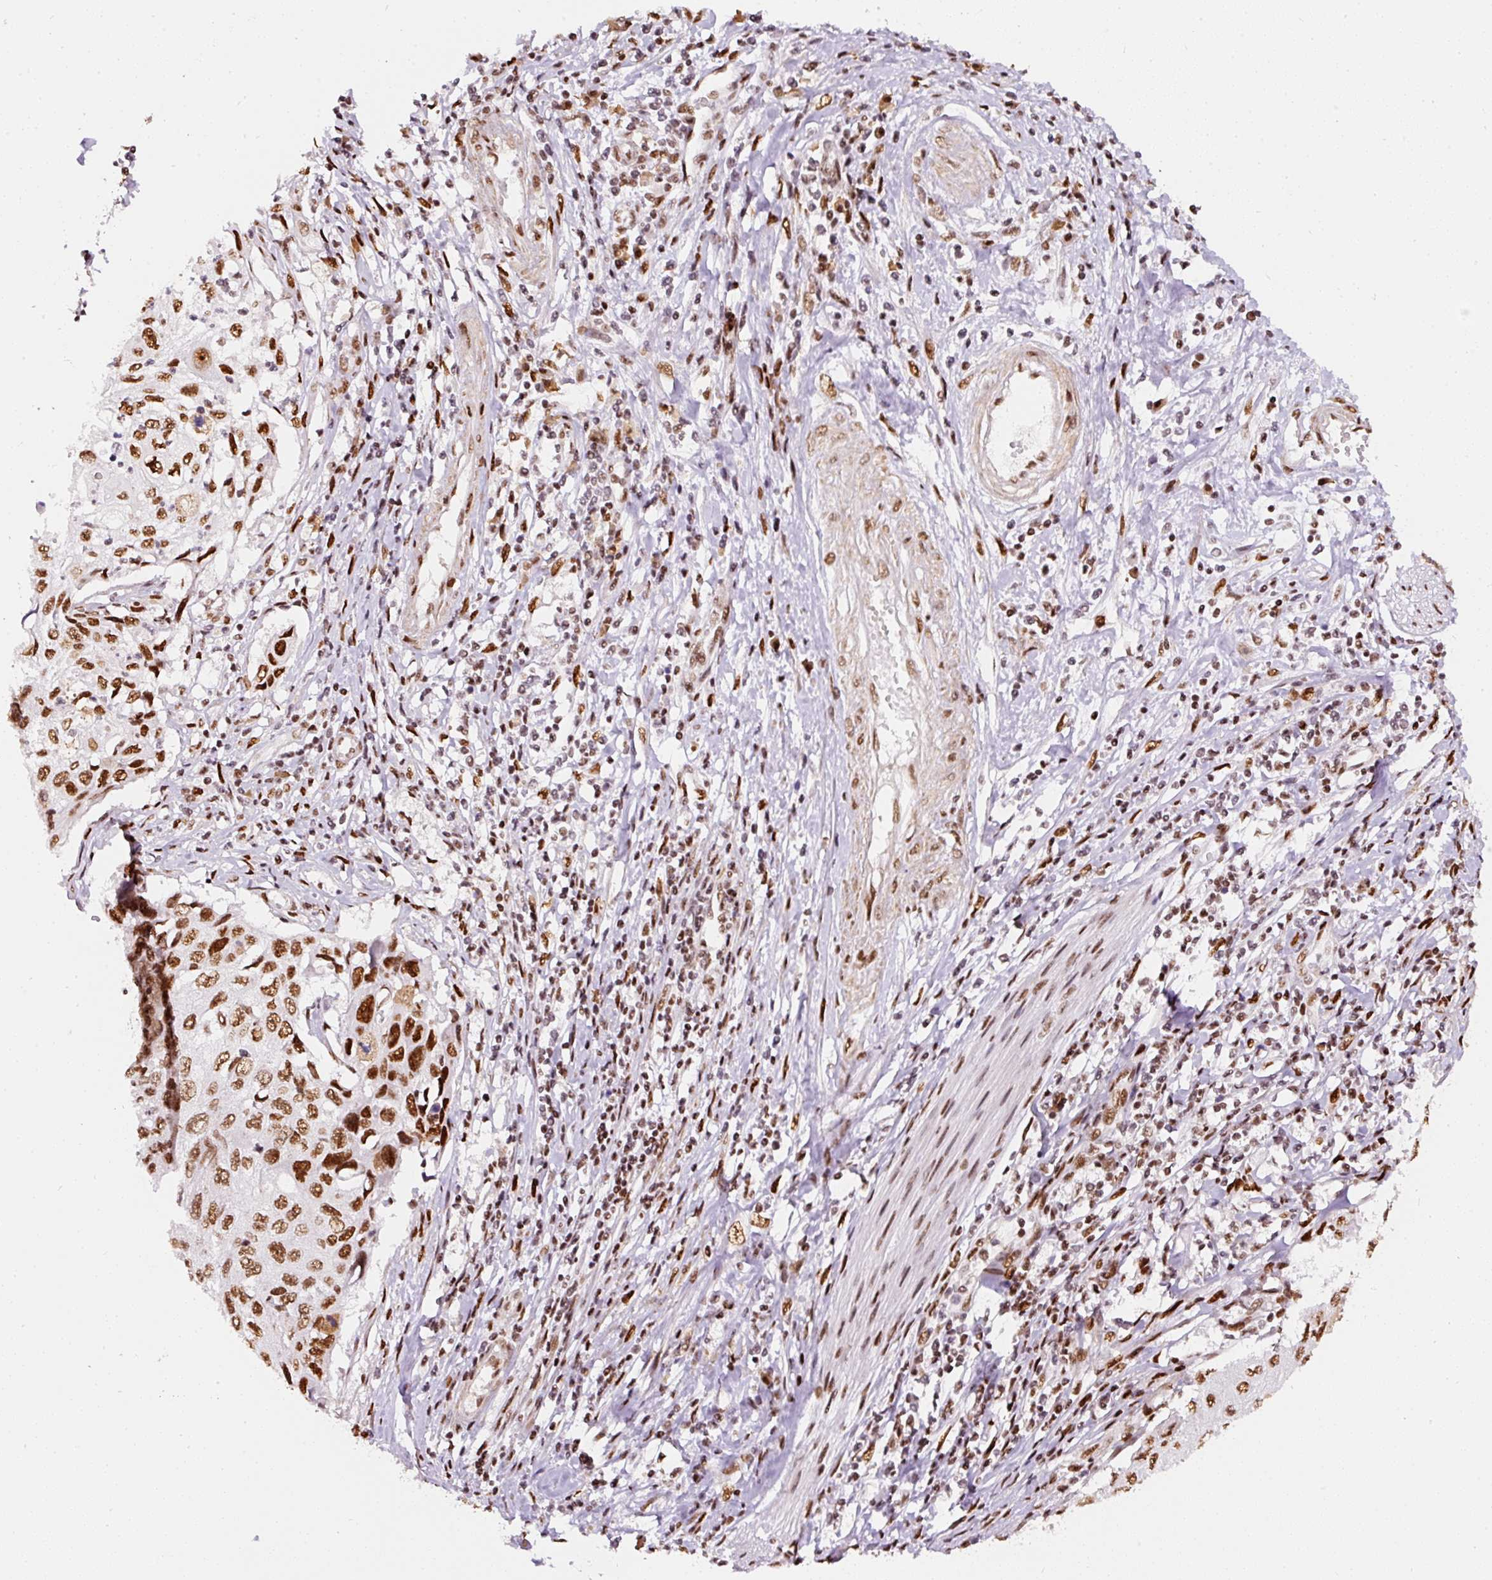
{"staining": {"intensity": "strong", "quantity": ">75%", "location": "nuclear"}, "tissue": "cervical cancer", "cell_type": "Tumor cells", "image_type": "cancer", "snomed": [{"axis": "morphology", "description": "Squamous cell carcinoma, NOS"}, {"axis": "topography", "description": "Cervix"}], "caption": "Tumor cells reveal high levels of strong nuclear expression in approximately >75% of cells in cervical cancer. (DAB (3,3'-diaminobenzidine) = brown stain, brightfield microscopy at high magnification).", "gene": "HNRNPC", "patient": {"sex": "female", "age": 70}}